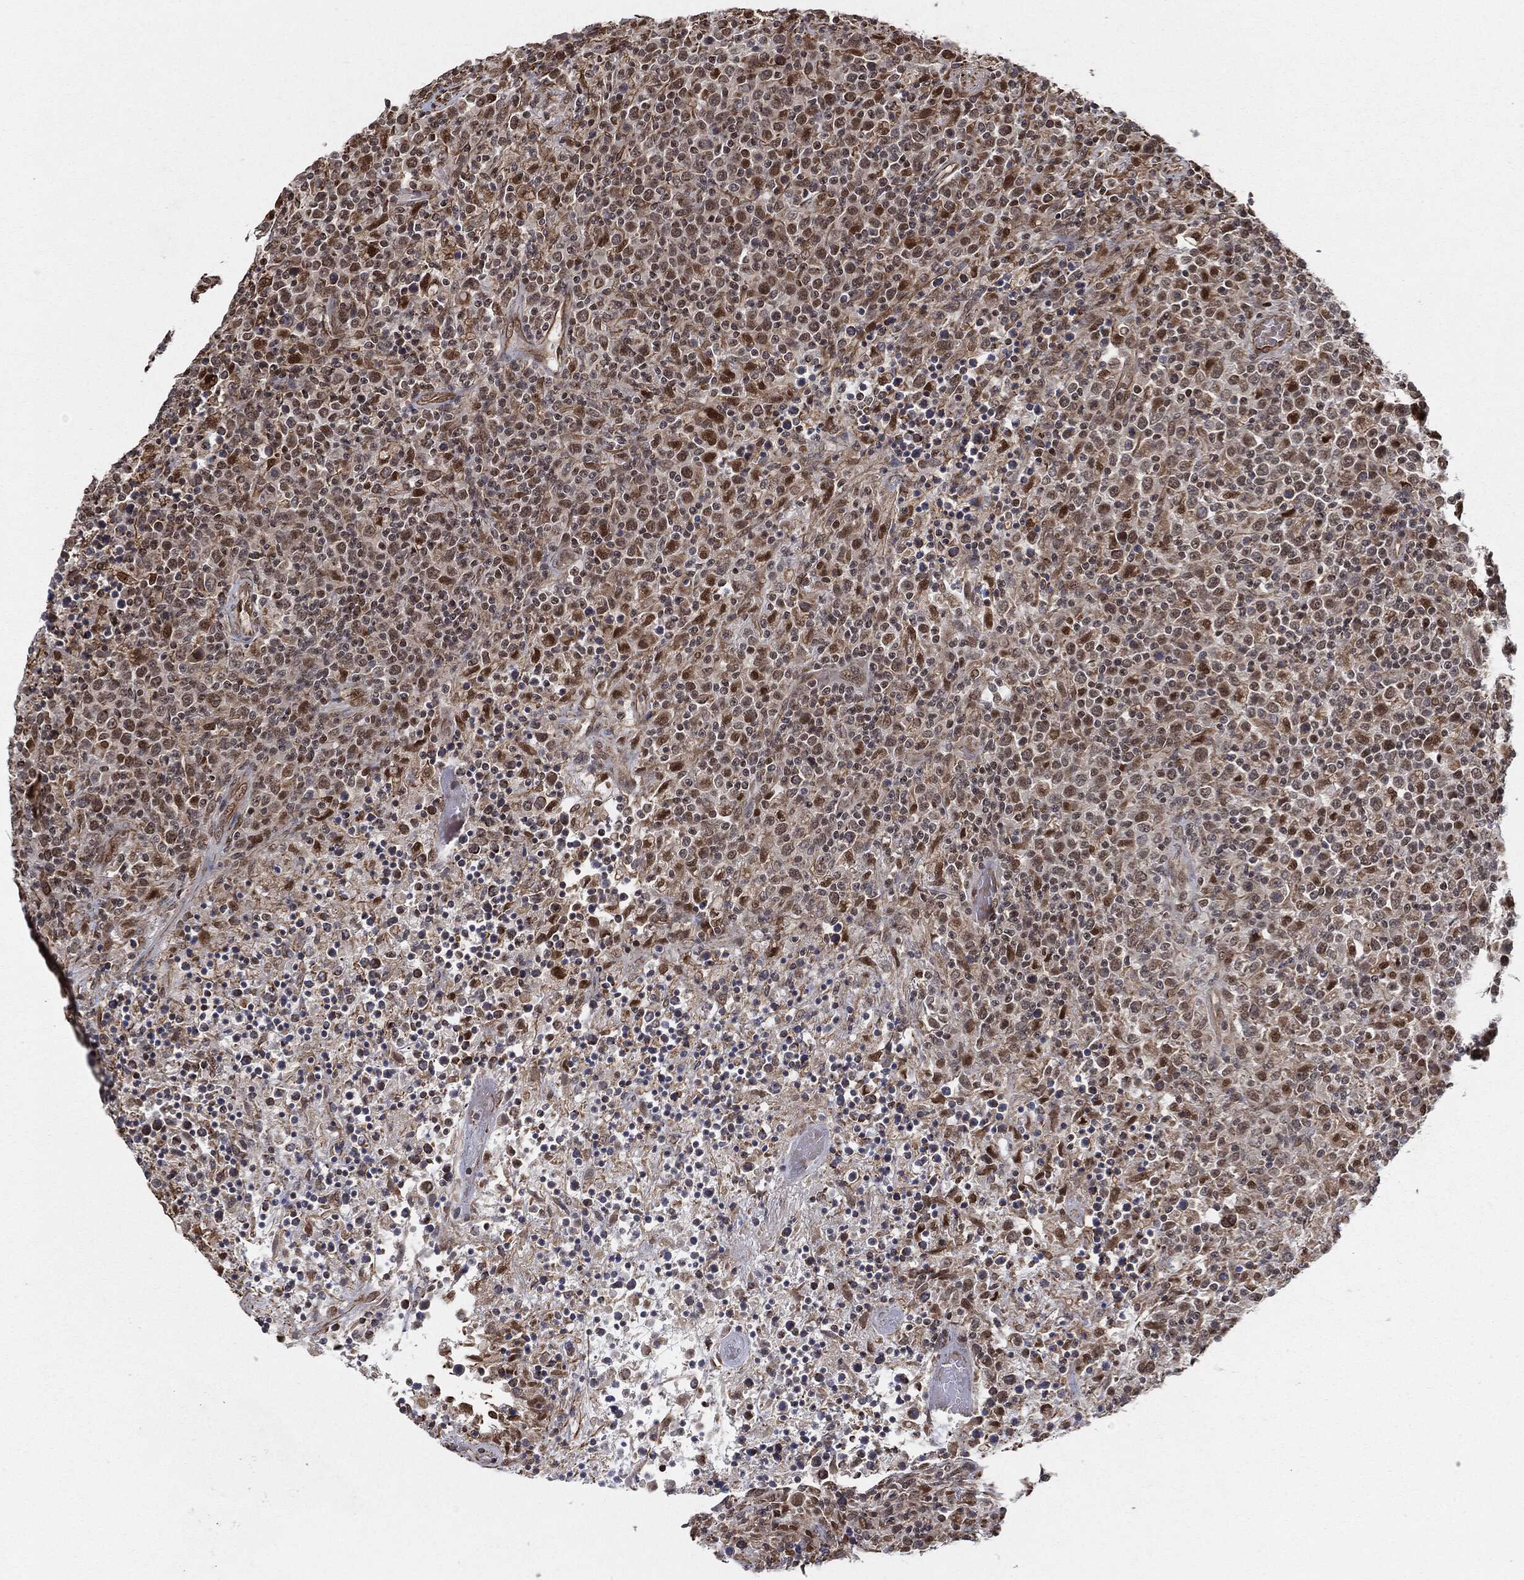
{"staining": {"intensity": "moderate", "quantity": "<25%", "location": "nuclear"}, "tissue": "lymphoma", "cell_type": "Tumor cells", "image_type": "cancer", "snomed": [{"axis": "morphology", "description": "Malignant lymphoma, non-Hodgkin's type, High grade"}, {"axis": "topography", "description": "Lung"}], "caption": "Human high-grade malignant lymphoma, non-Hodgkin's type stained with a brown dye demonstrates moderate nuclear positive positivity in about <25% of tumor cells.", "gene": "TP53RK", "patient": {"sex": "male", "age": 79}}